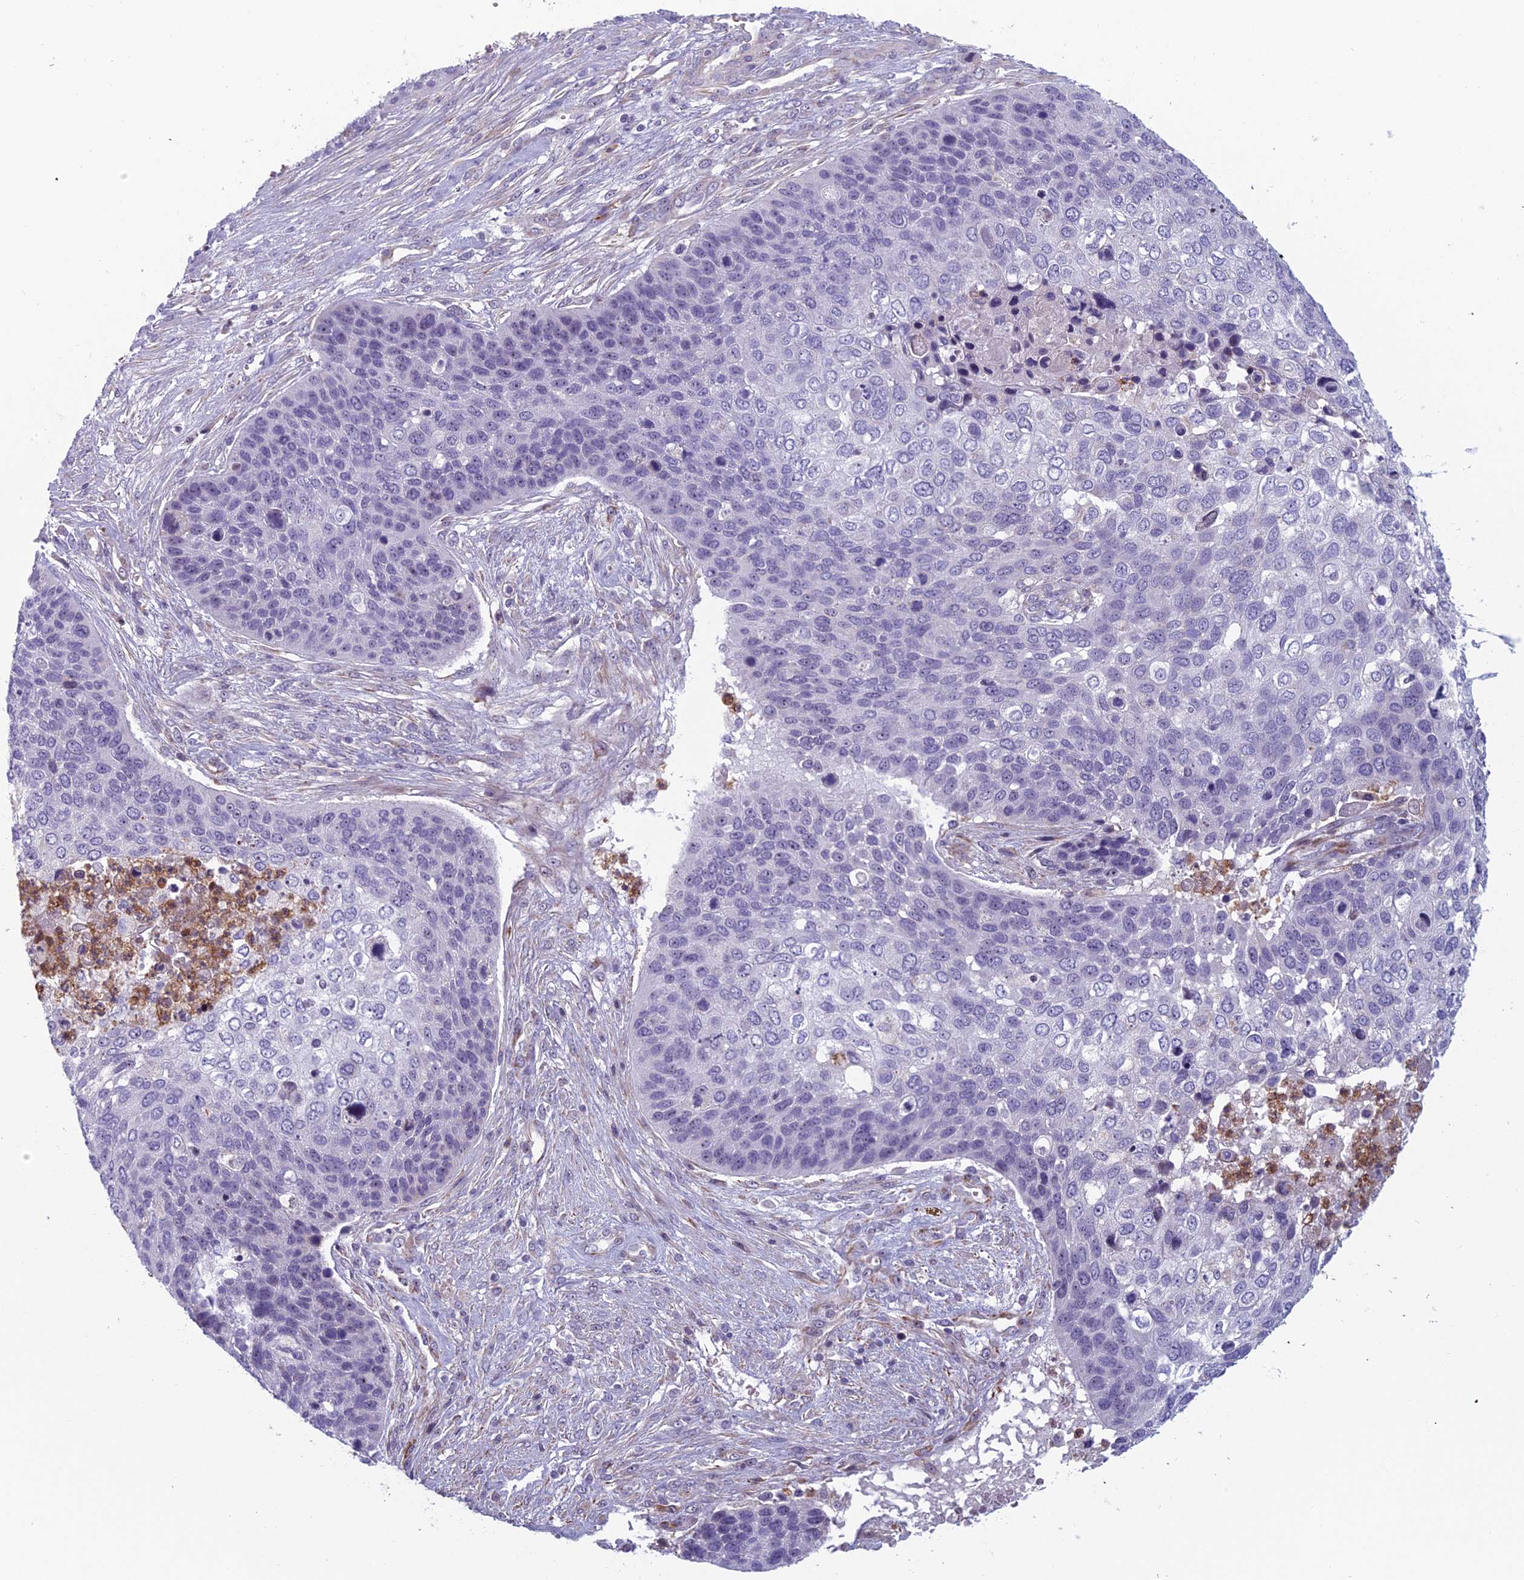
{"staining": {"intensity": "negative", "quantity": "none", "location": "none"}, "tissue": "skin cancer", "cell_type": "Tumor cells", "image_type": "cancer", "snomed": [{"axis": "morphology", "description": "Basal cell carcinoma"}, {"axis": "topography", "description": "Skin"}], "caption": "A micrograph of human skin cancer is negative for staining in tumor cells.", "gene": "NOC2L", "patient": {"sex": "female", "age": 74}}